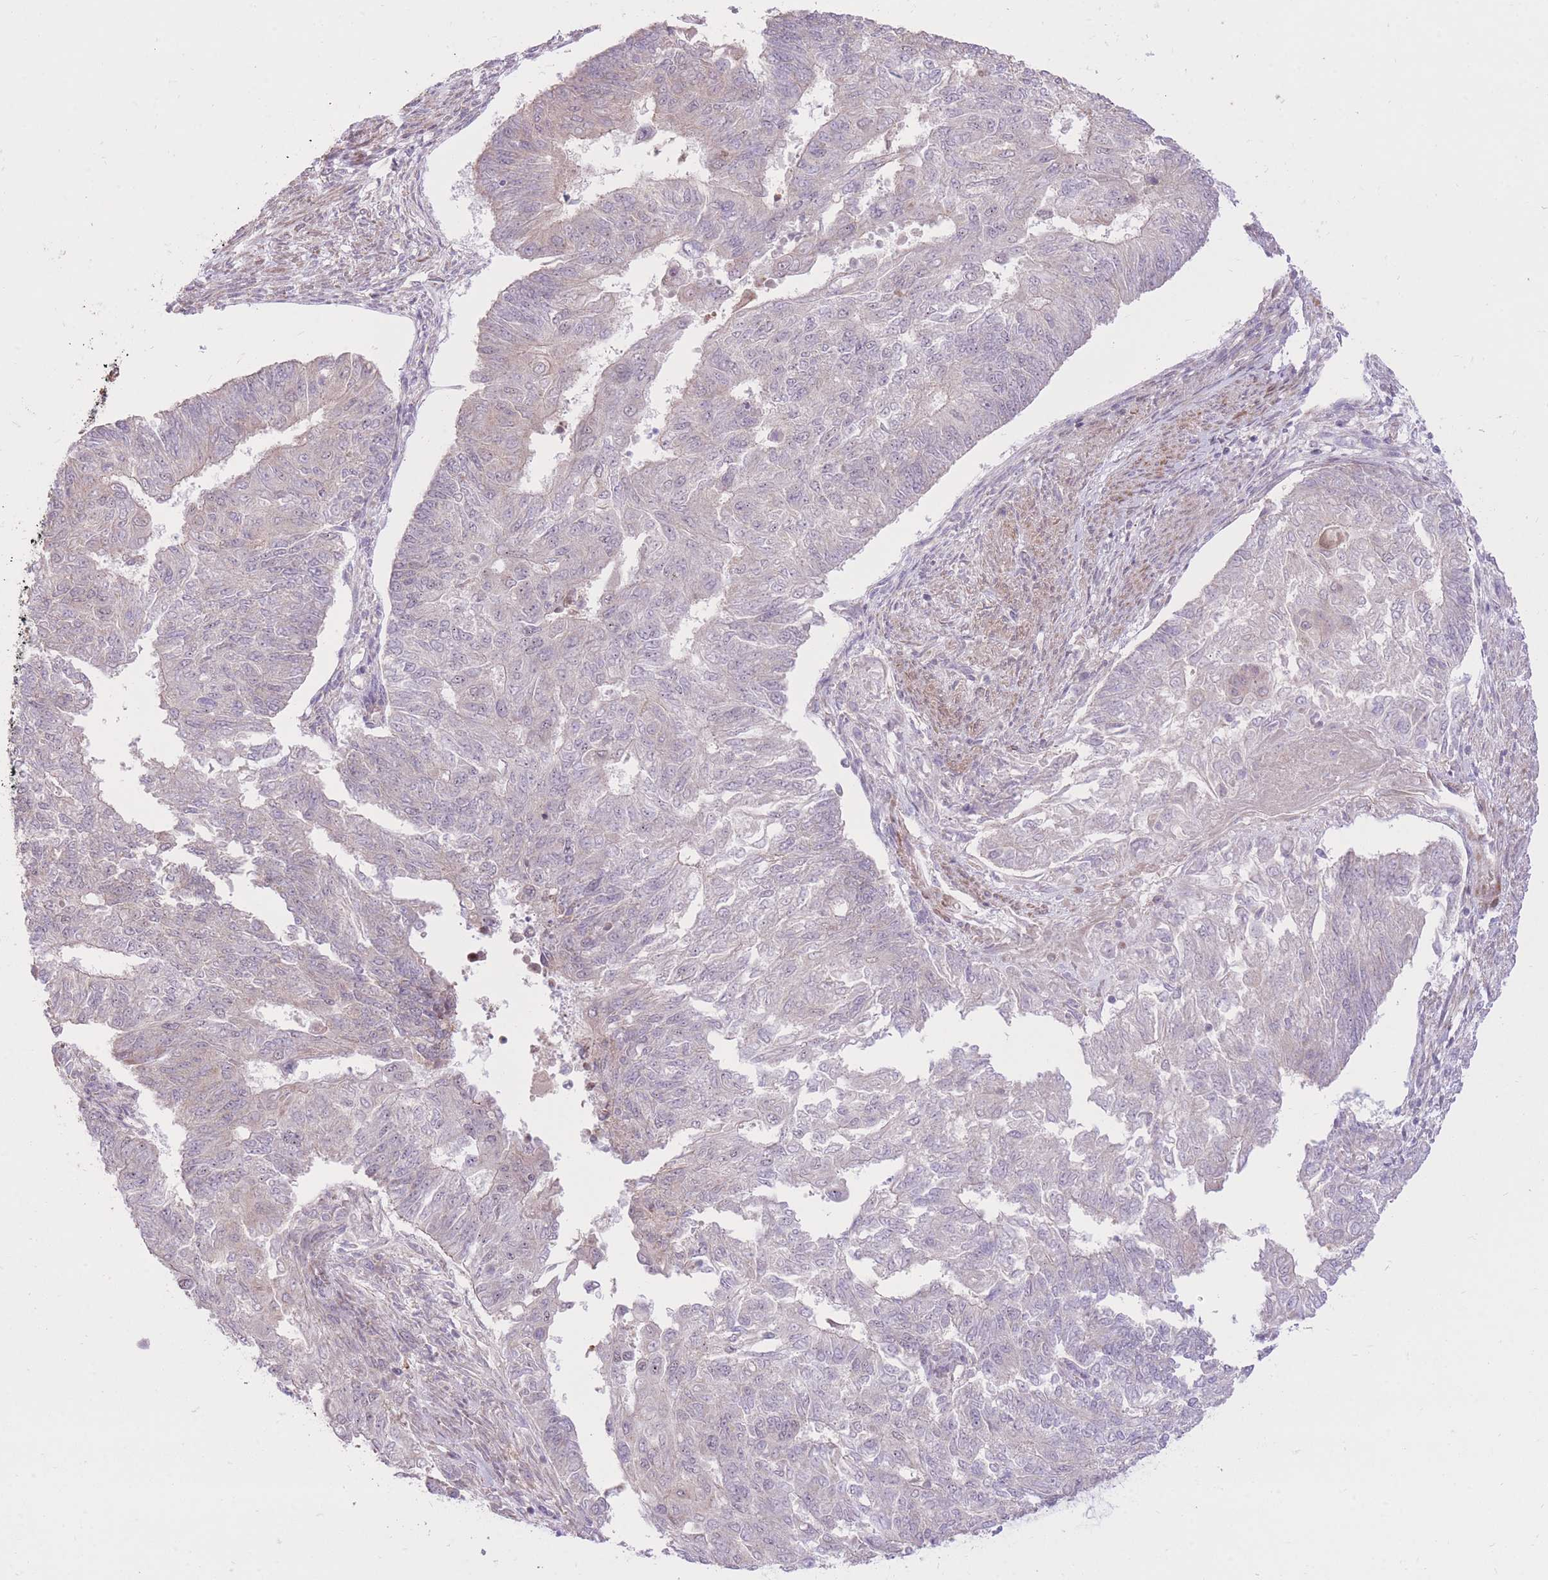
{"staining": {"intensity": "negative", "quantity": "none", "location": "none"}, "tissue": "endometrial cancer", "cell_type": "Tumor cells", "image_type": "cancer", "snomed": [{"axis": "morphology", "description": "Adenocarcinoma, NOS"}, {"axis": "topography", "description": "Endometrium"}], "caption": "Tumor cells are negative for protein expression in human endometrial cancer (adenocarcinoma). (DAB immunohistochemistry, high magnification).", "gene": "SLC4A4", "patient": {"sex": "female", "age": 32}}